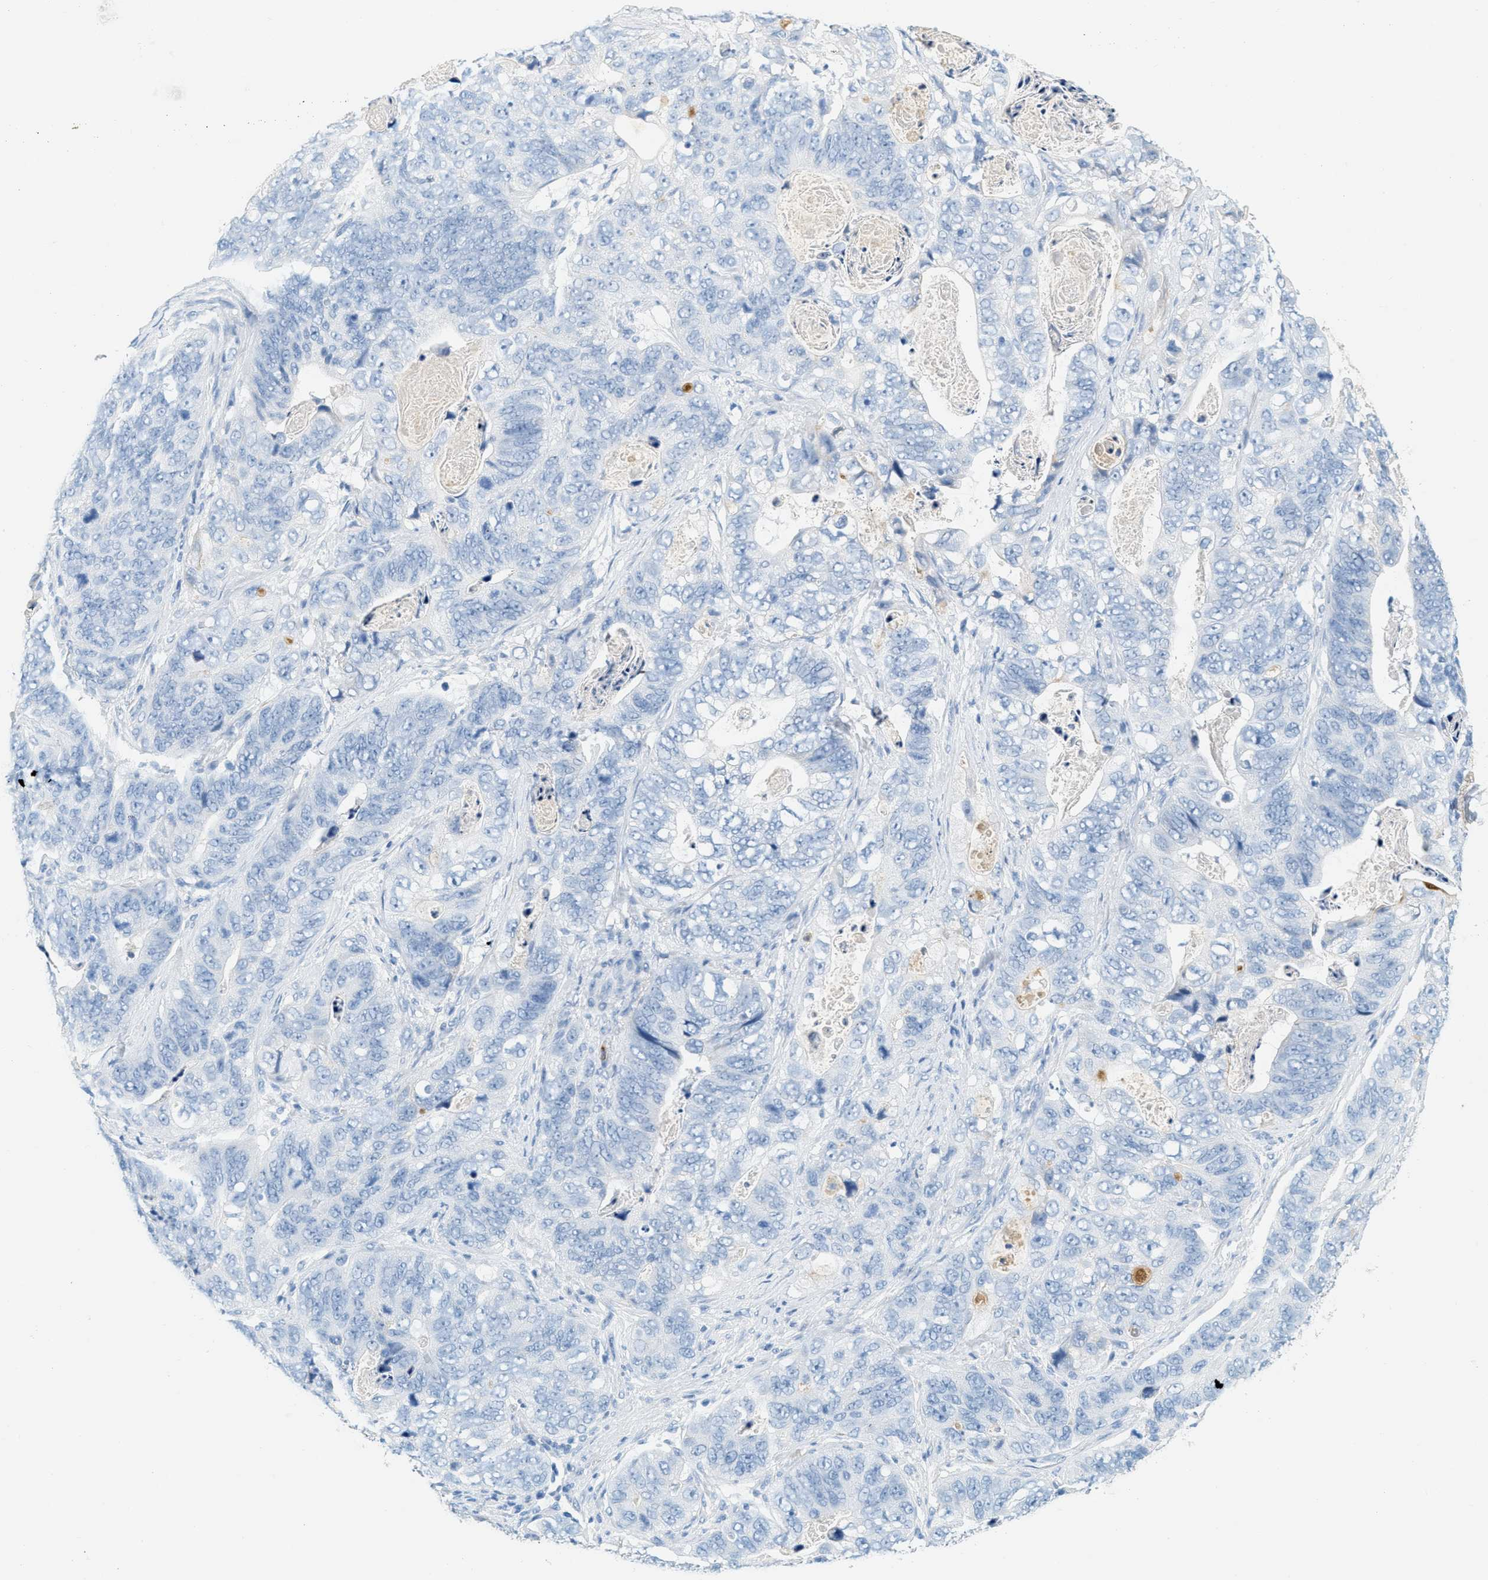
{"staining": {"intensity": "negative", "quantity": "none", "location": "none"}, "tissue": "stomach cancer", "cell_type": "Tumor cells", "image_type": "cancer", "snomed": [{"axis": "morphology", "description": "Adenocarcinoma, NOS"}, {"axis": "topography", "description": "Stomach"}], "caption": "High magnification brightfield microscopy of adenocarcinoma (stomach) stained with DAB (3,3'-diaminobenzidine) (brown) and counterstained with hematoxylin (blue): tumor cells show no significant positivity.", "gene": "LCN2", "patient": {"sex": "female", "age": 89}}